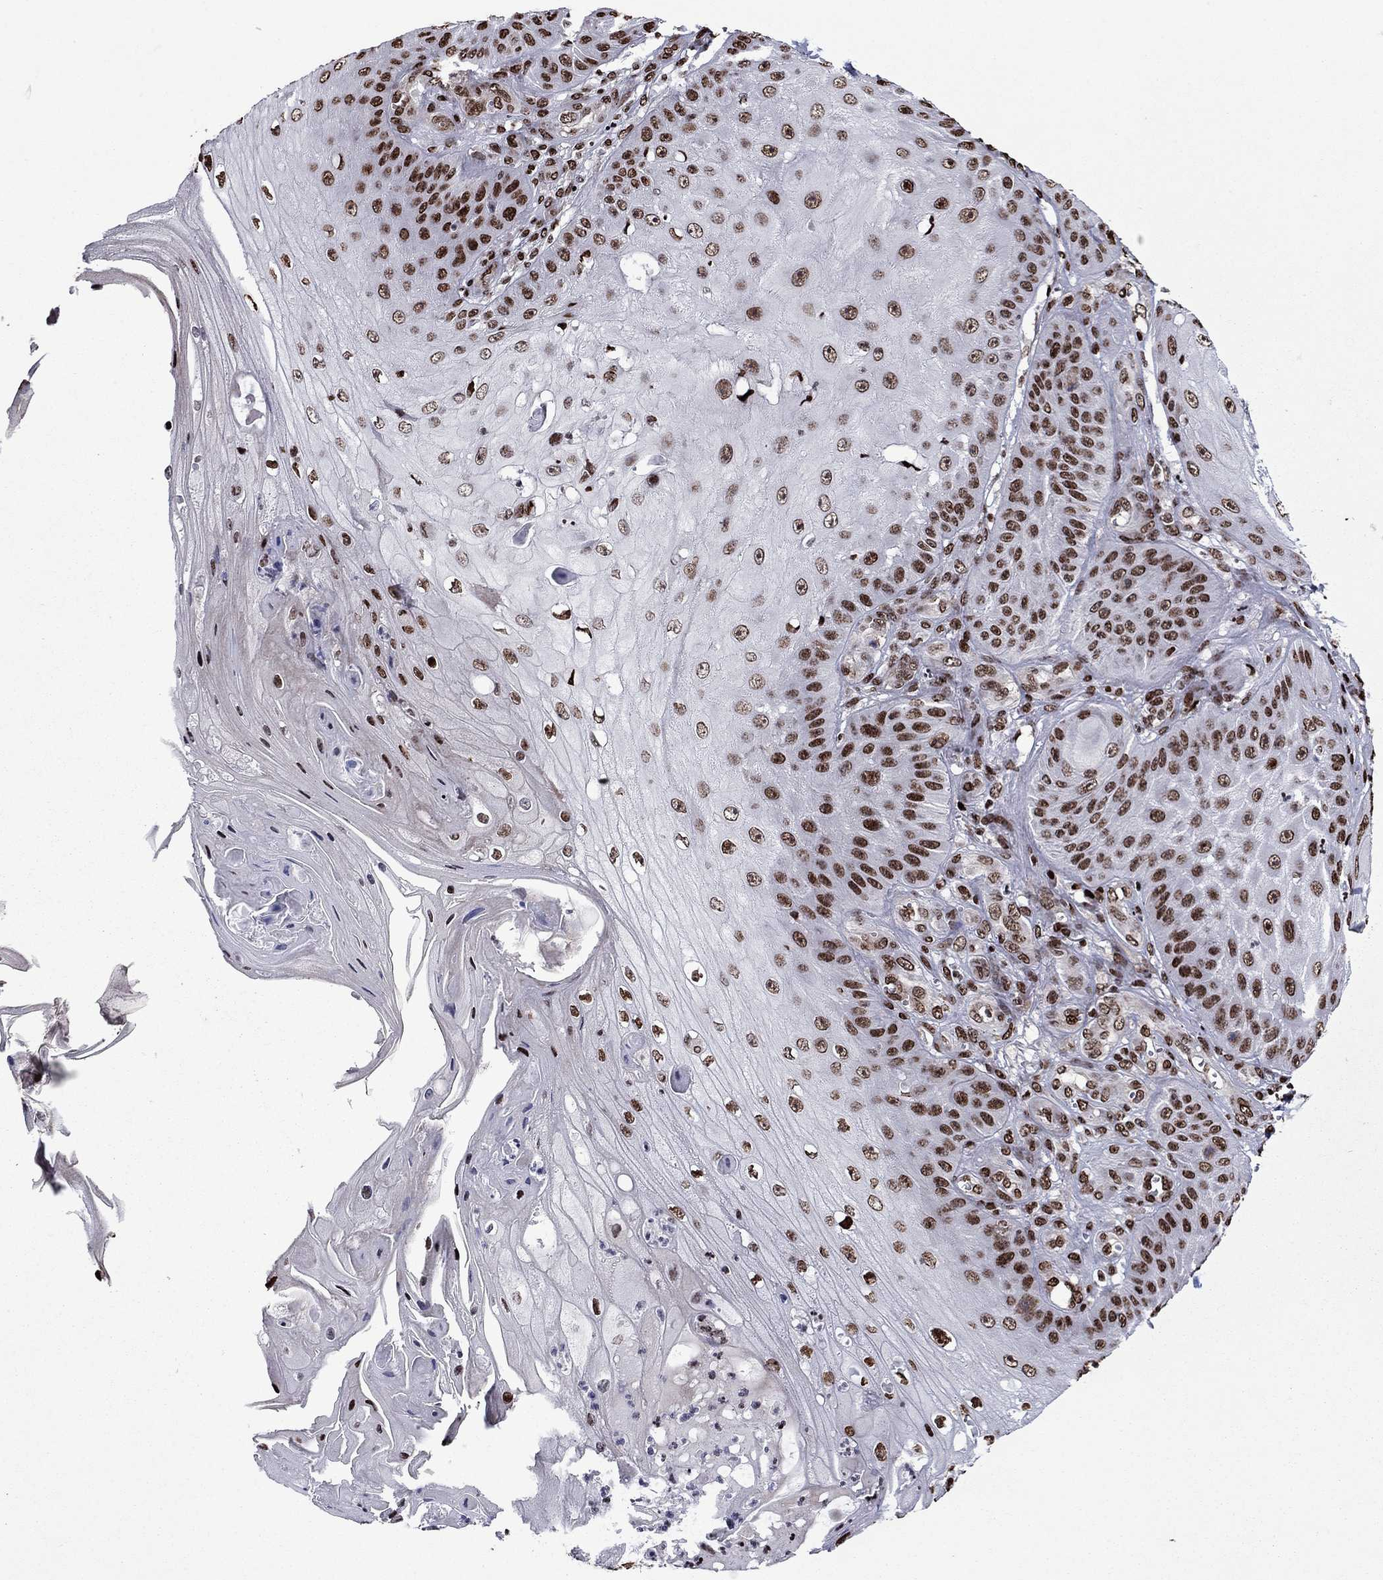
{"staining": {"intensity": "strong", "quantity": ">75%", "location": "nuclear"}, "tissue": "skin cancer", "cell_type": "Tumor cells", "image_type": "cancer", "snomed": [{"axis": "morphology", "description": "Squamous cell carcinoma, NOS"}, {"axis": "topography", "description": "Skin"}], "caption": "The histopathology image exhibits a brown stain indicating the presence of a protein in the nuclear of tumor cells in squamous cell carcinoma (skin). Using DAB (3,3'-diaminobenzidine) (brown) and hematoxylin (blue) stains, captured at high magnification using brightfield microscopy.", "gene": "LIMK1", "patient": {"sex": "male", "age": 70}}